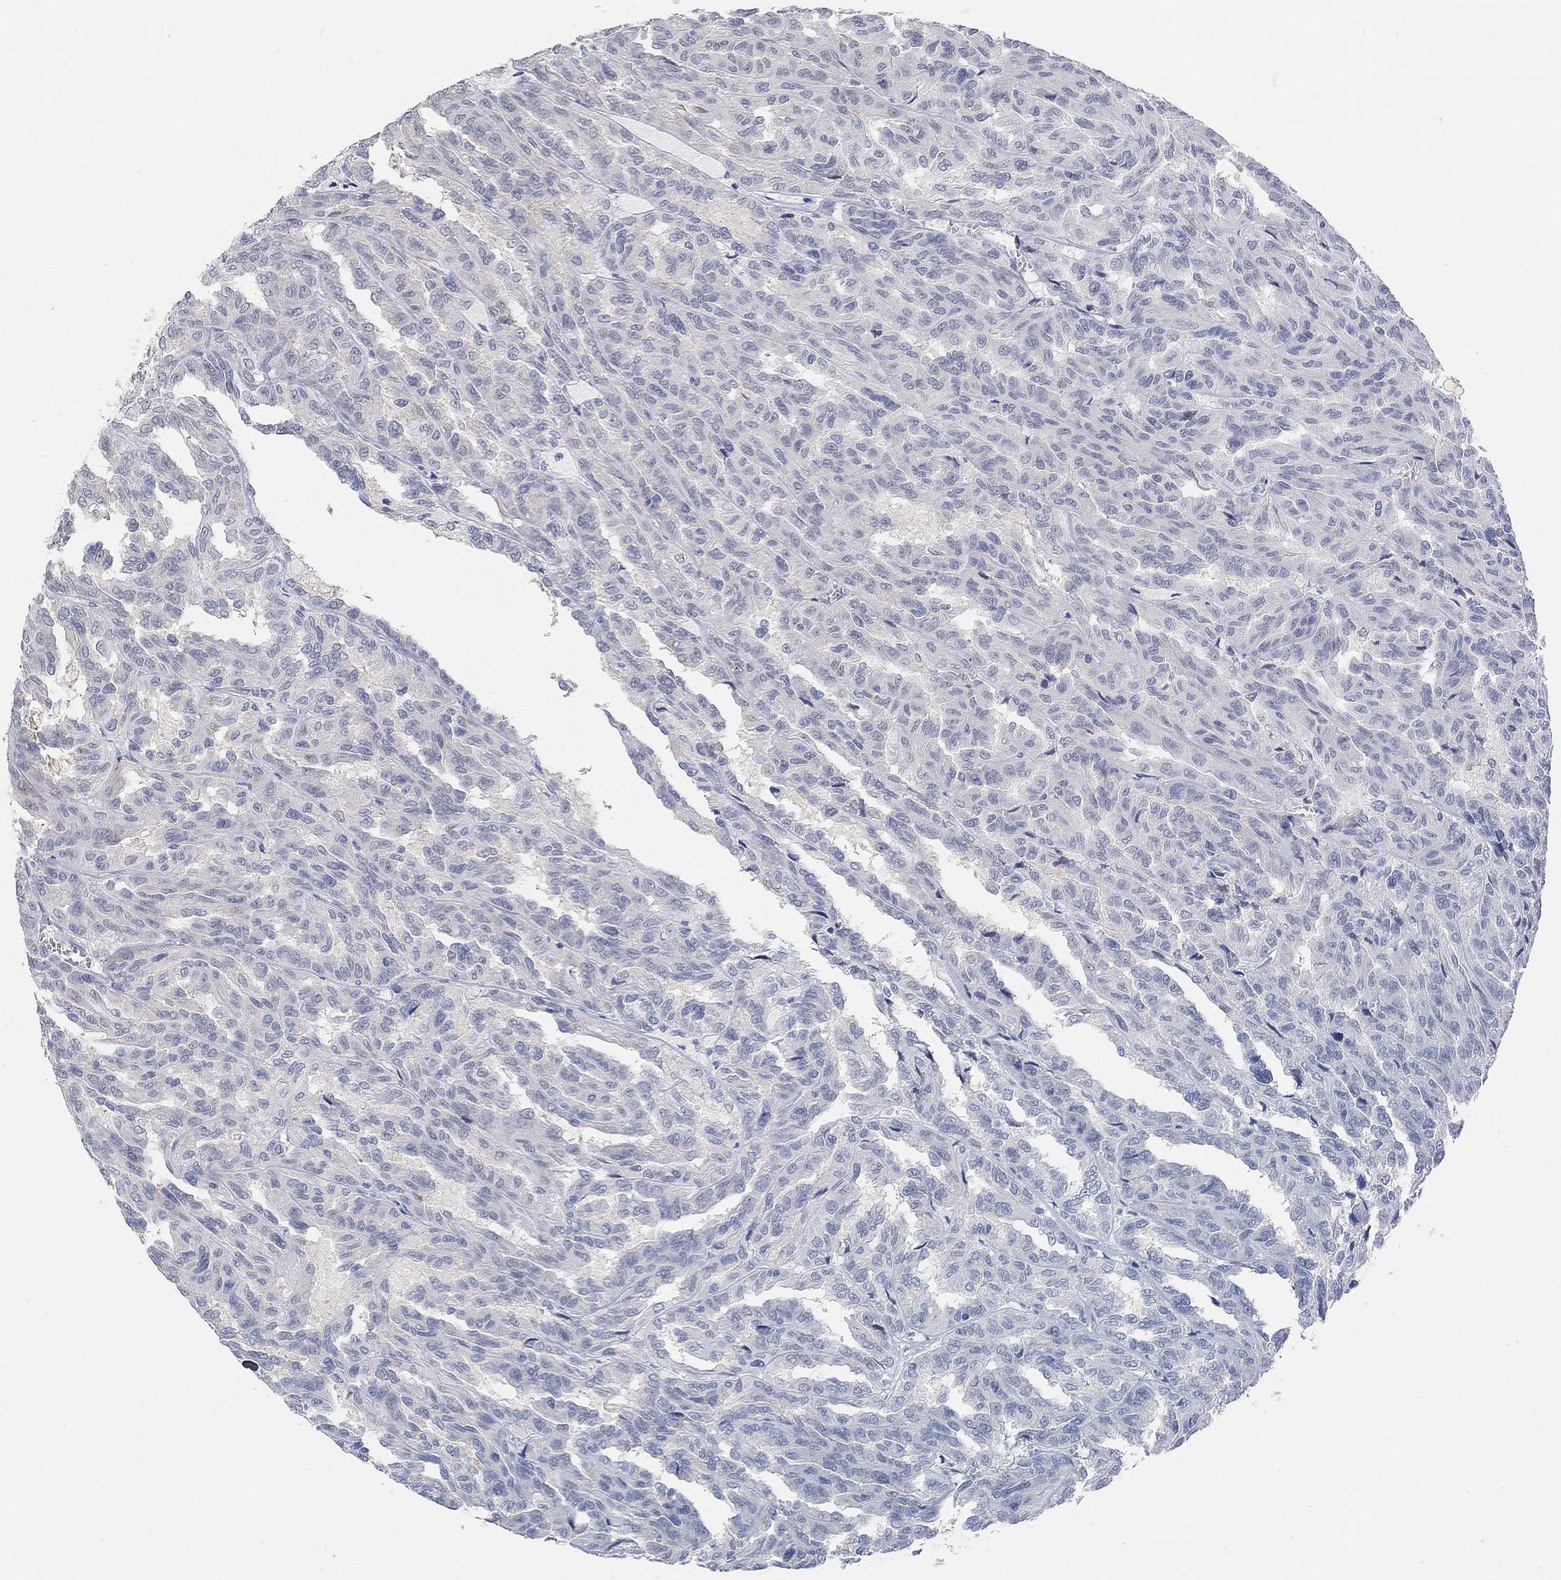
{"staining": {"intensity": "negative", "quantity": "none", "location": "none"}, "tissue": "renal cancer", "cell_type": "Tumor cells", "image_type": "cancer", "snomed": [{"axis": "morphology", "description": "Adenocarcinoma, NOS"}, {"axis": "topography", "description": "Kidney"}], "caption": "A micrograph of human renal adenocarcinoma is negative for staining in tumor cells.", "gene": "VAT1L", "patient": {"sex": "male", "age": 79}}